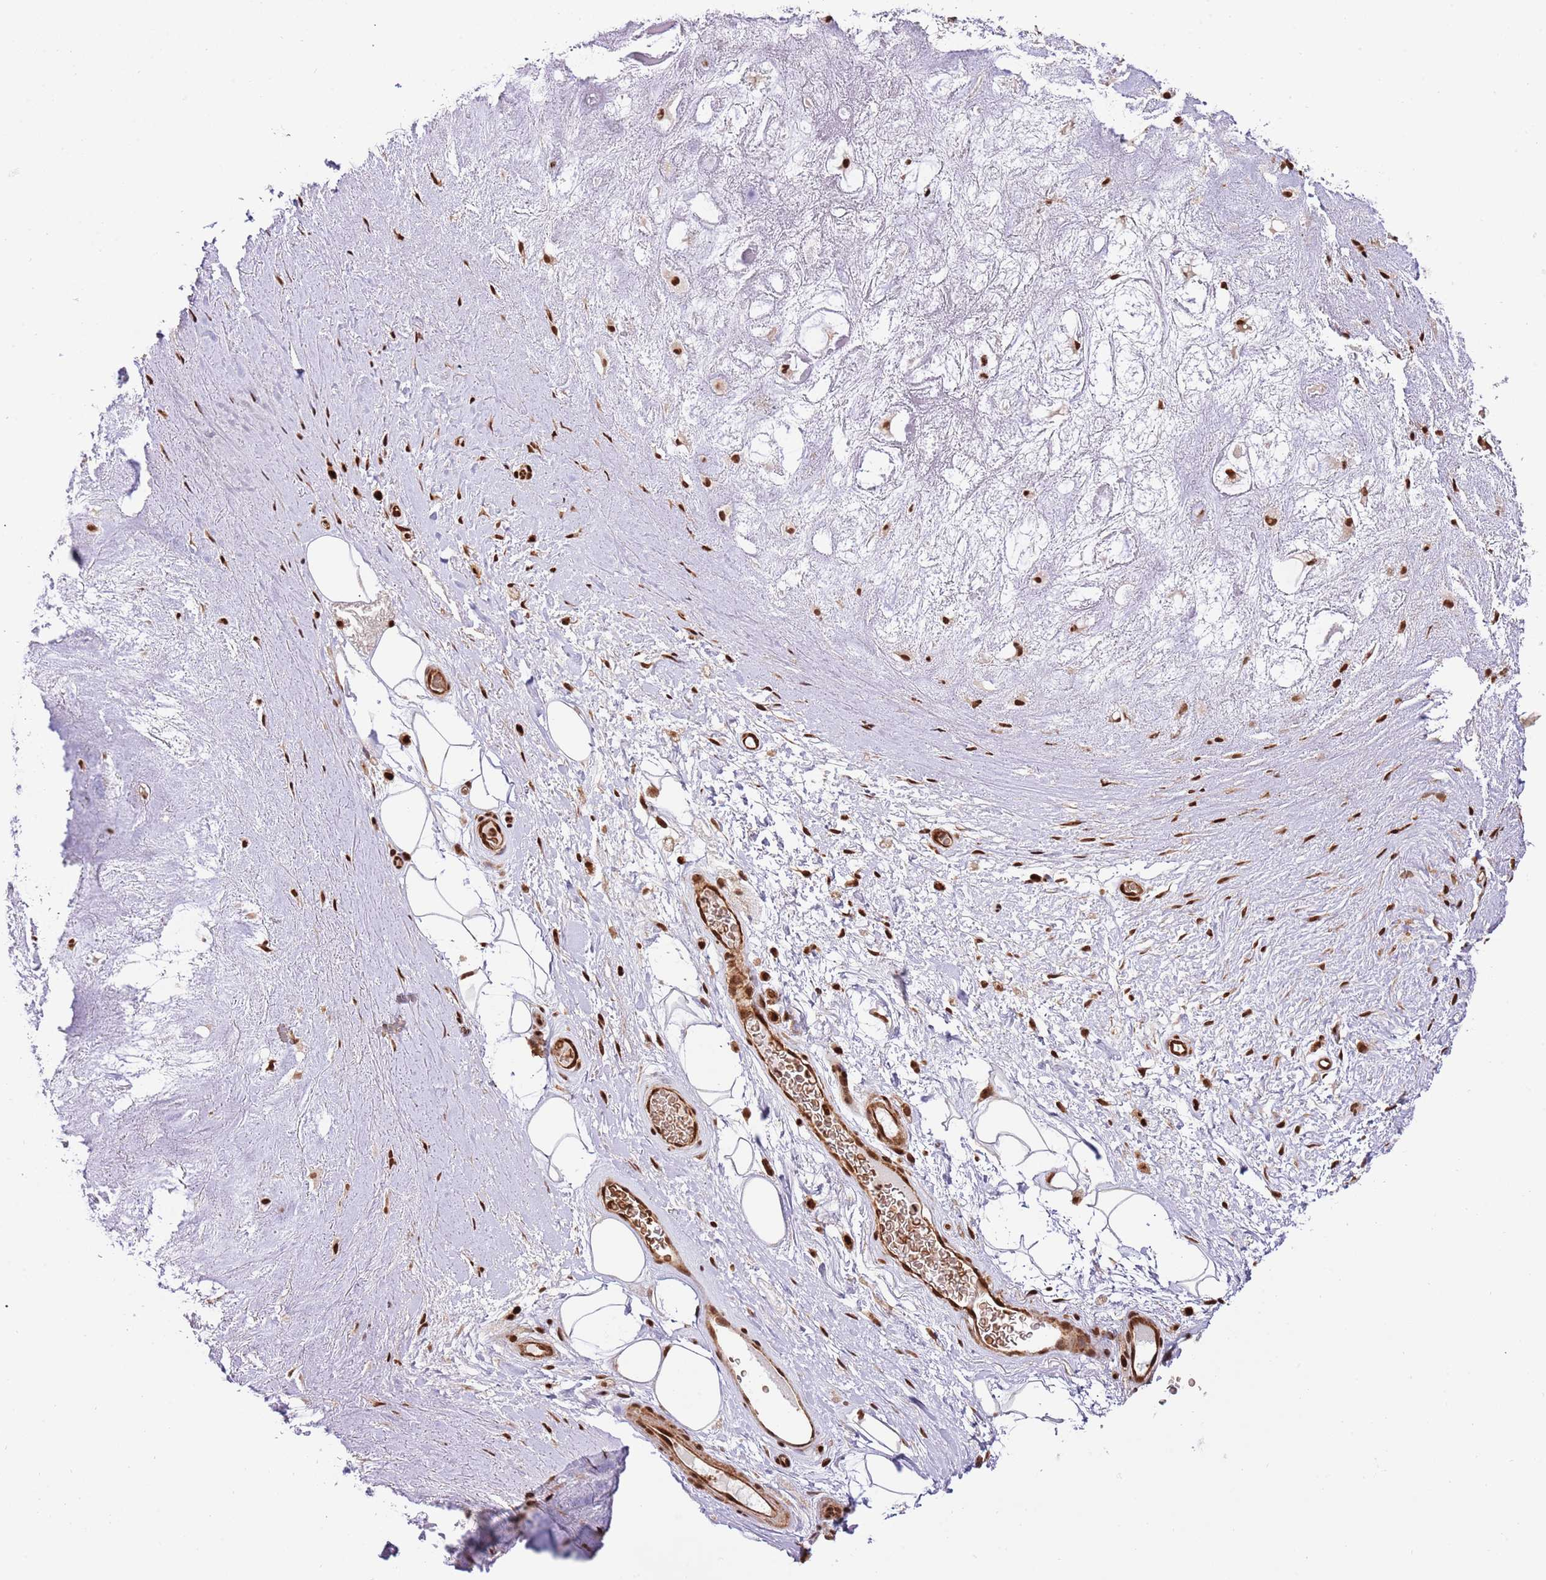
{"staining": {"intensity": "strong", "quantity": ">75%", "location": "nuclear"}, "tissue": "adipose tissue", "cell_type": "Adipocytes", "image_type": "normal", "snomed": [{"axis": "morphology", "description": "Normal tissue, NOS"}, {"axis": "topography", "description": "Cartilage tissue"}], "caption": "Protein analysis of unremarkable adipose tissue demonstrates strong nuclear expression in about >75% of adipocytes.", "gene": "RIF1", "patient": {"sex": "male", "age": 81}}